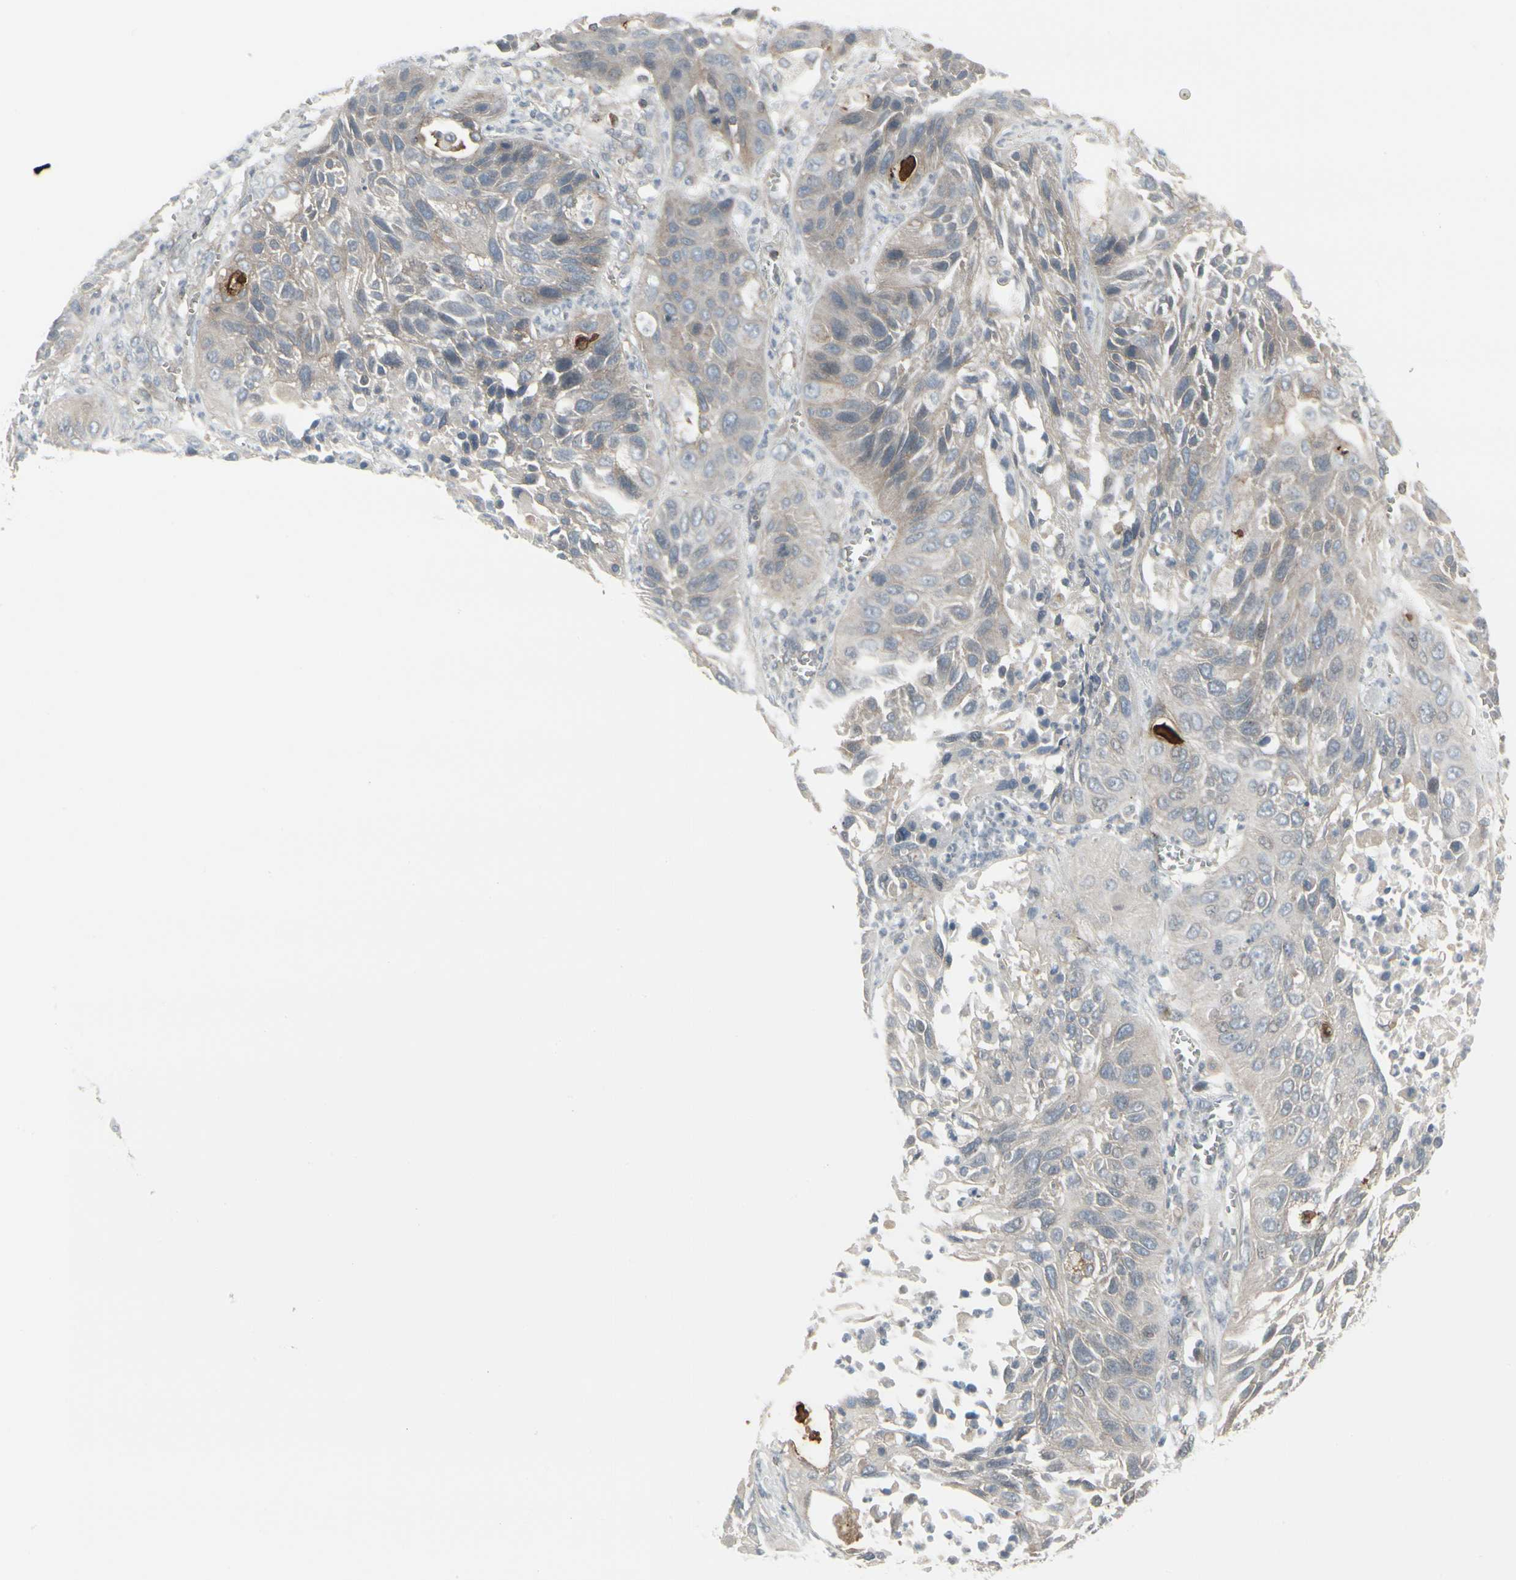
{"staining": {"intensity": "weak", "quantity": ">75%", "location": "cytoplasmic/membranous"}, "tissue": "lung cancer", "cell_type": "Tumor cells", "image_type": "cancer", "snomed": [{"axis": "morphology", "description": "Squamous cell carcinoma, NOS"}, {"axis": "topography", "description": "Lung"}], "caption": "IHC staining of lung cancer (squamous cell carcinoma), which exhibits low levels of weak cytoplasmic/membranous staining in approximately >75% of tumor cells indicating weak cytoplasmic/membranous protein staining. The staining was performed using DAB (3,3'-diaminobenzidine) (brown) for protein detection and nuclei were counterstained in hematoxylin (blue).", "gene": "EPS15", "patient": {"sex": "female", "age": 76}}